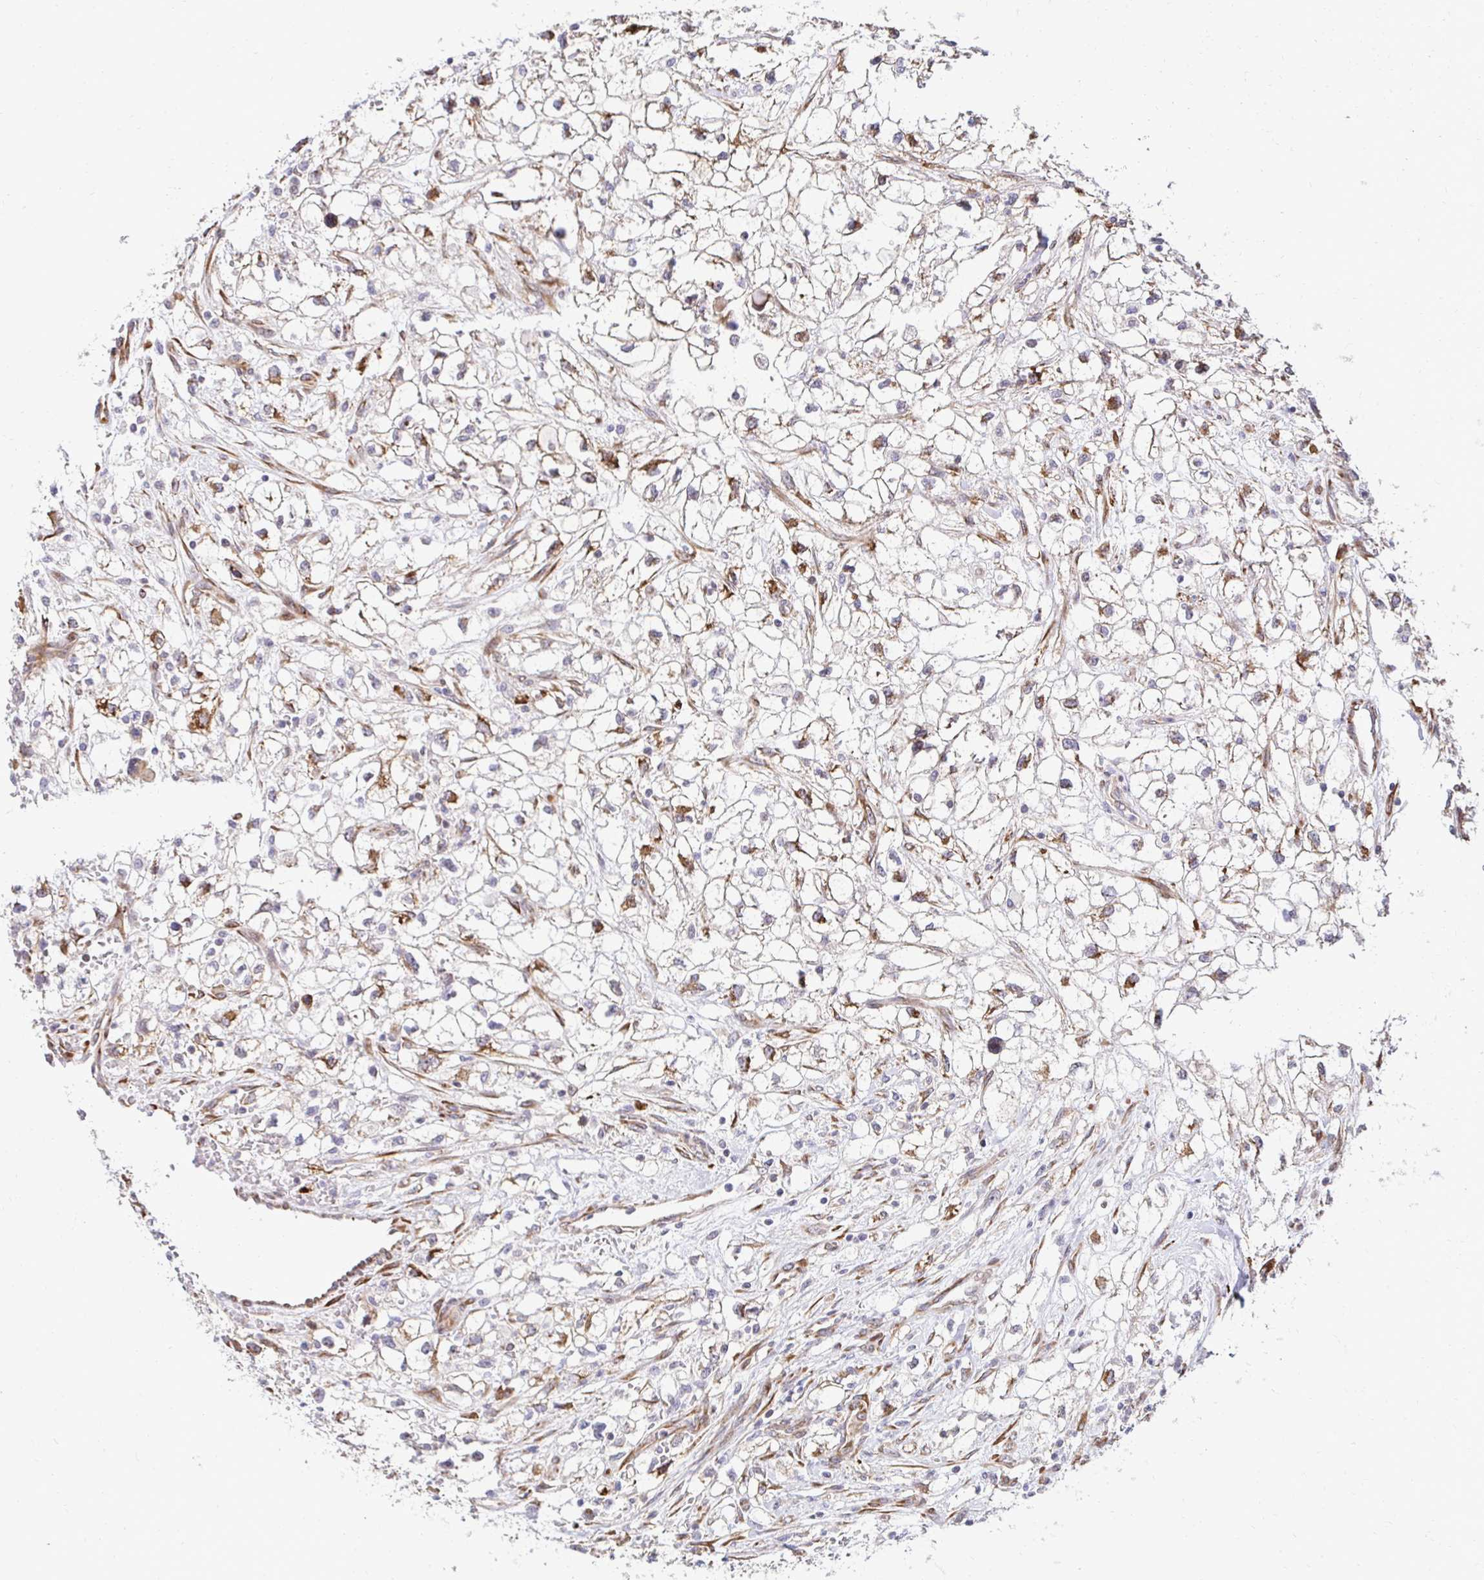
{"staining": {"intensity": "moderate", "quantity": ">75%", "location": "cytoplasmic/membranous"}, "tissue": "renal cancer", "cell_type": "Tumor cells", "image_type": "cancer", "snomed": [{"axis": "morphology", "description": "Adenocarcinoma, NOS"}, {"axis": "topography", "description": "Kidney"}], "caption": "About >75% of tumor cells in human renal cancer demonstrate moderate cytoplasmic/membranous protein expression as visualized by brown immunohistochemical staining.", "gene": "HPS1", "patient": {"sex": "male", "age": 59}}